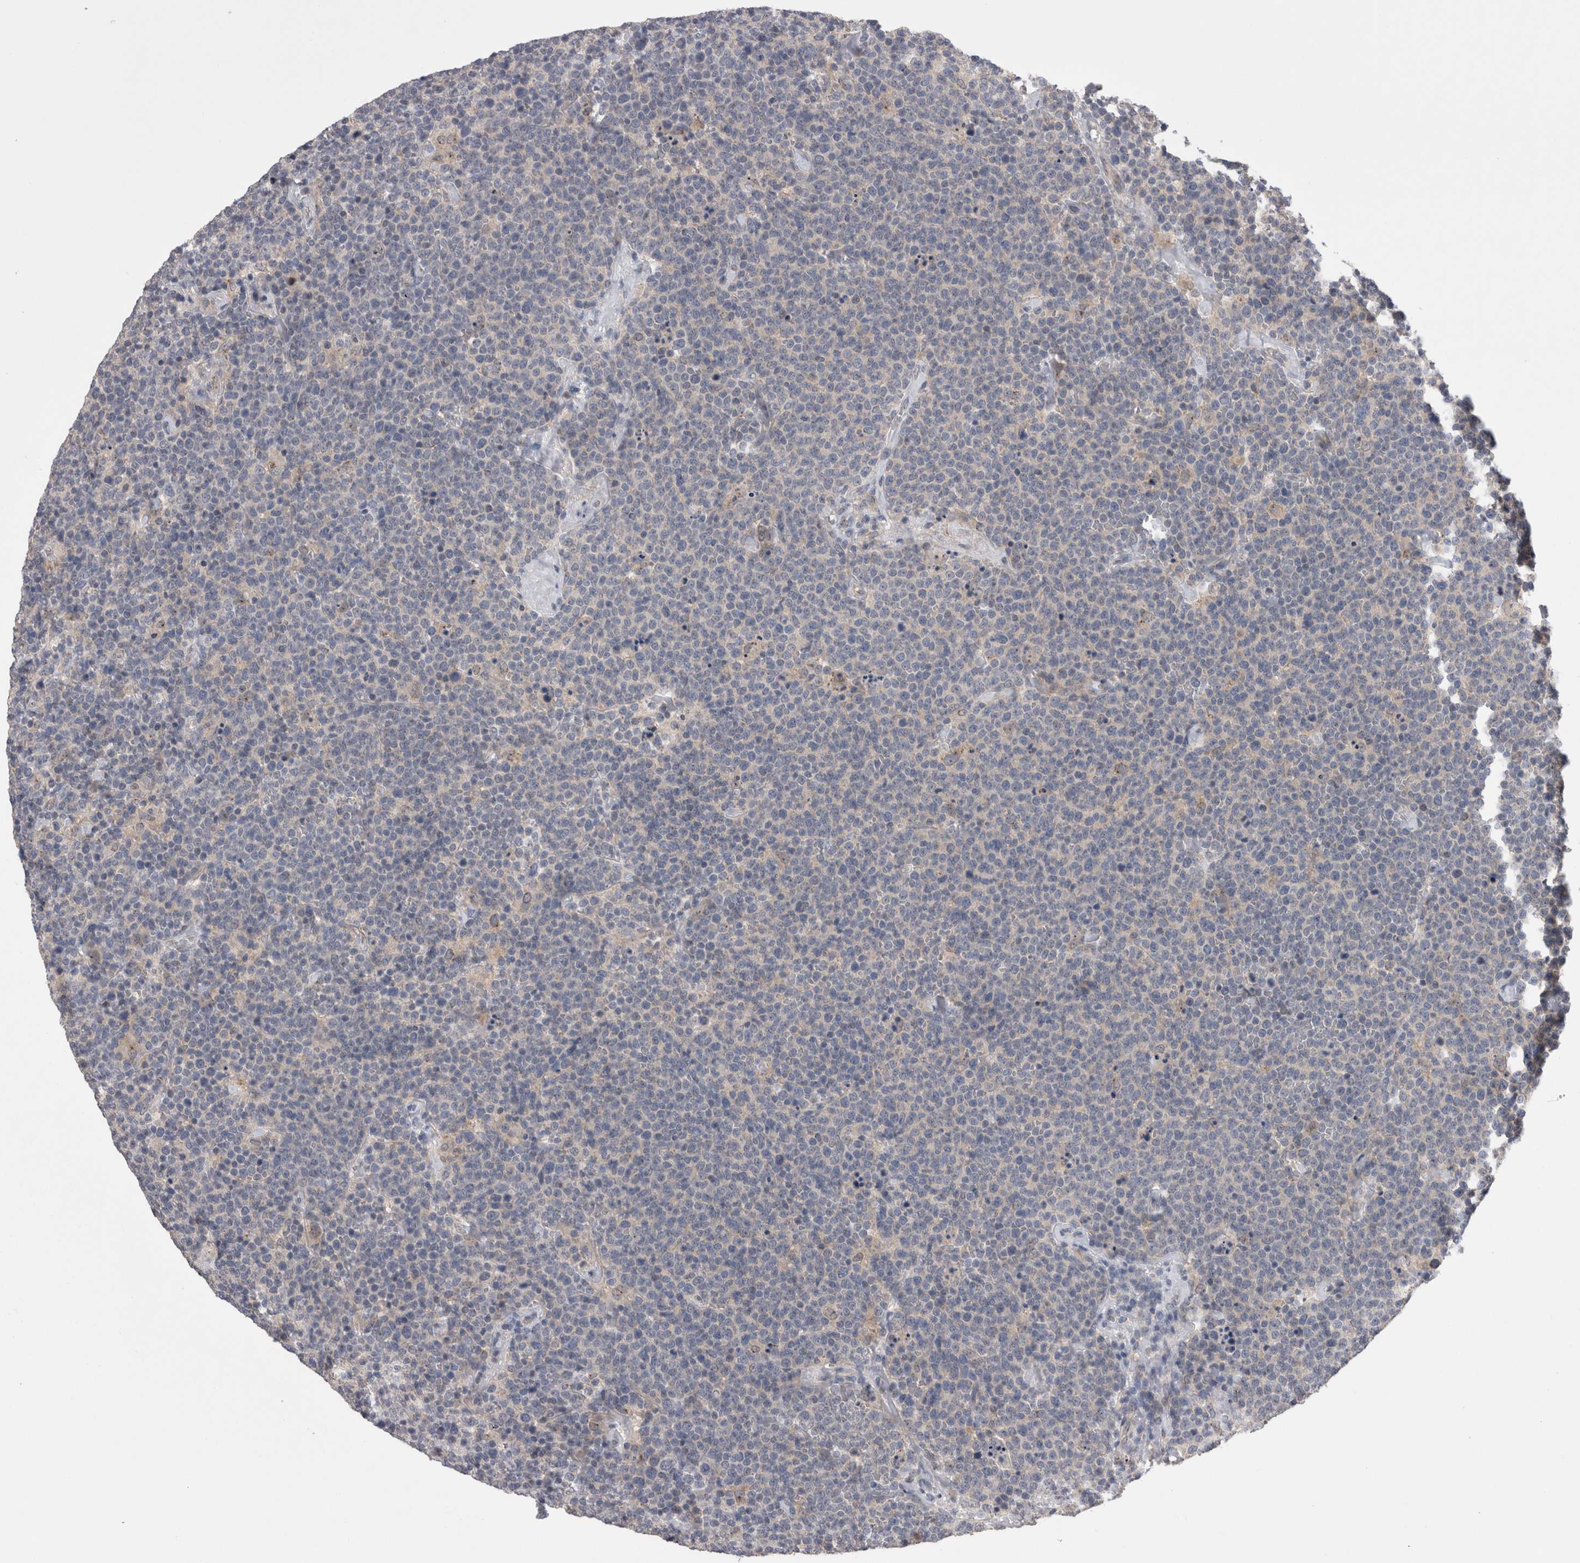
{"staining": {"intensity": "negative", "quantity": "none", "location": "none"}, "tissue": "lymphoma", "cell_type": "Tumor cells", "image_type": "cancer", "snomed": [{"axis": "morphology", "description": "Malignant lymphoma, non-Hodgkin's type, High grade"}, {"axis": "topography", "description": "Lymph node"}], "caption": "Immunohistochemical staining of lymphoma shows no significant staining in tumor cells.", "gene": "DCTN6", "patient": {"sex": "male", "age": 61}}